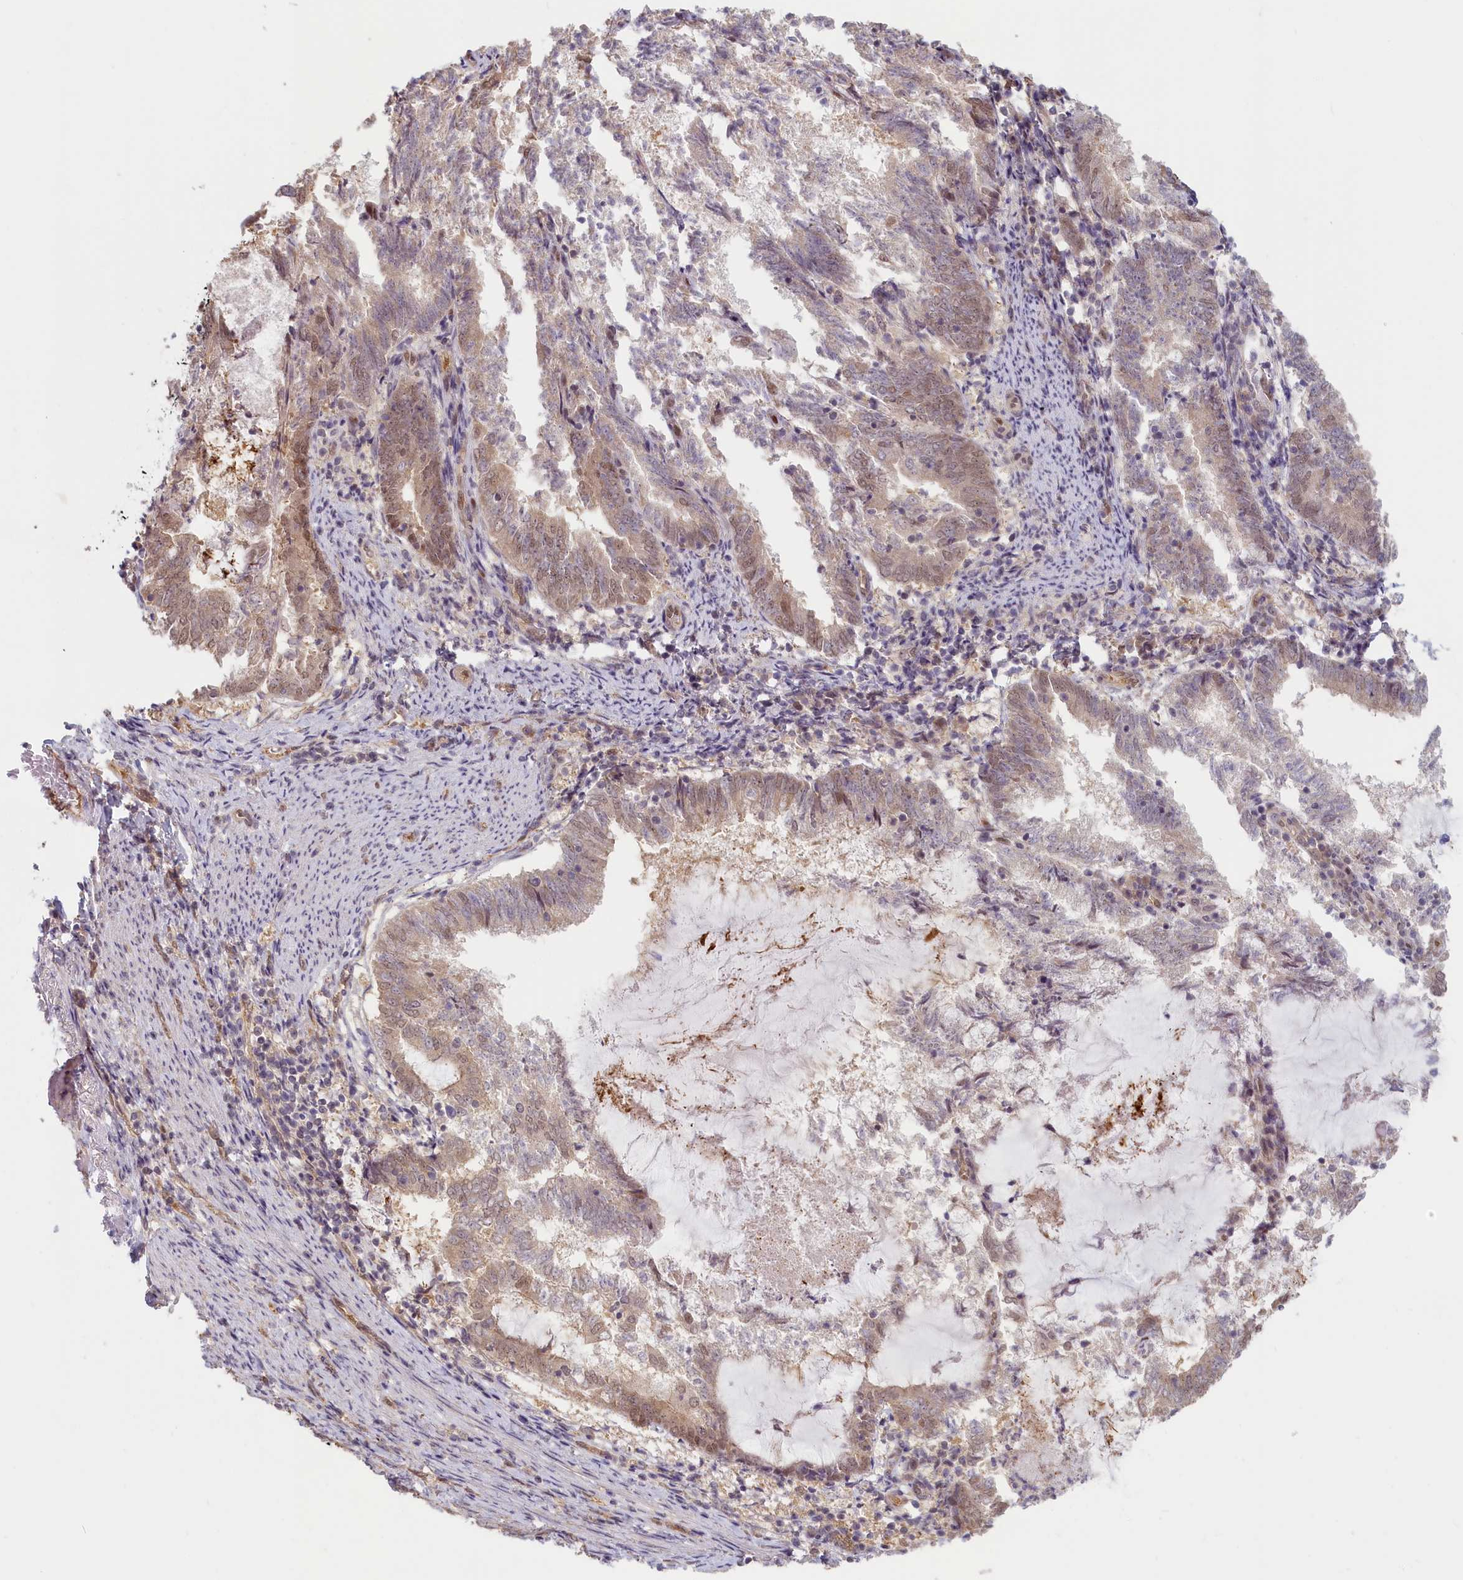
{"staining": {"intensity": "weak", "quantity": "25%-75%", "location": "cytoplasmic/membranous,nuclear"}, "tissue": "endometrial cancer", "cell_type": "Tumor cells", "image_type": "cancer", "snomed": [{"axis": "morphology", "description": "Adenocarcinoma, NOS"}, {"axis": "topography", "description": "Endometrium"}], "caption": "Immunohistochemical staining of endometrial cancer shows weak cytoplasmic/membranous and nuclear protein positivity in approximately 25%-75% of tumor cells.", "gene": "C19orf44", "patient": {"sex": "female", "age": 80}}